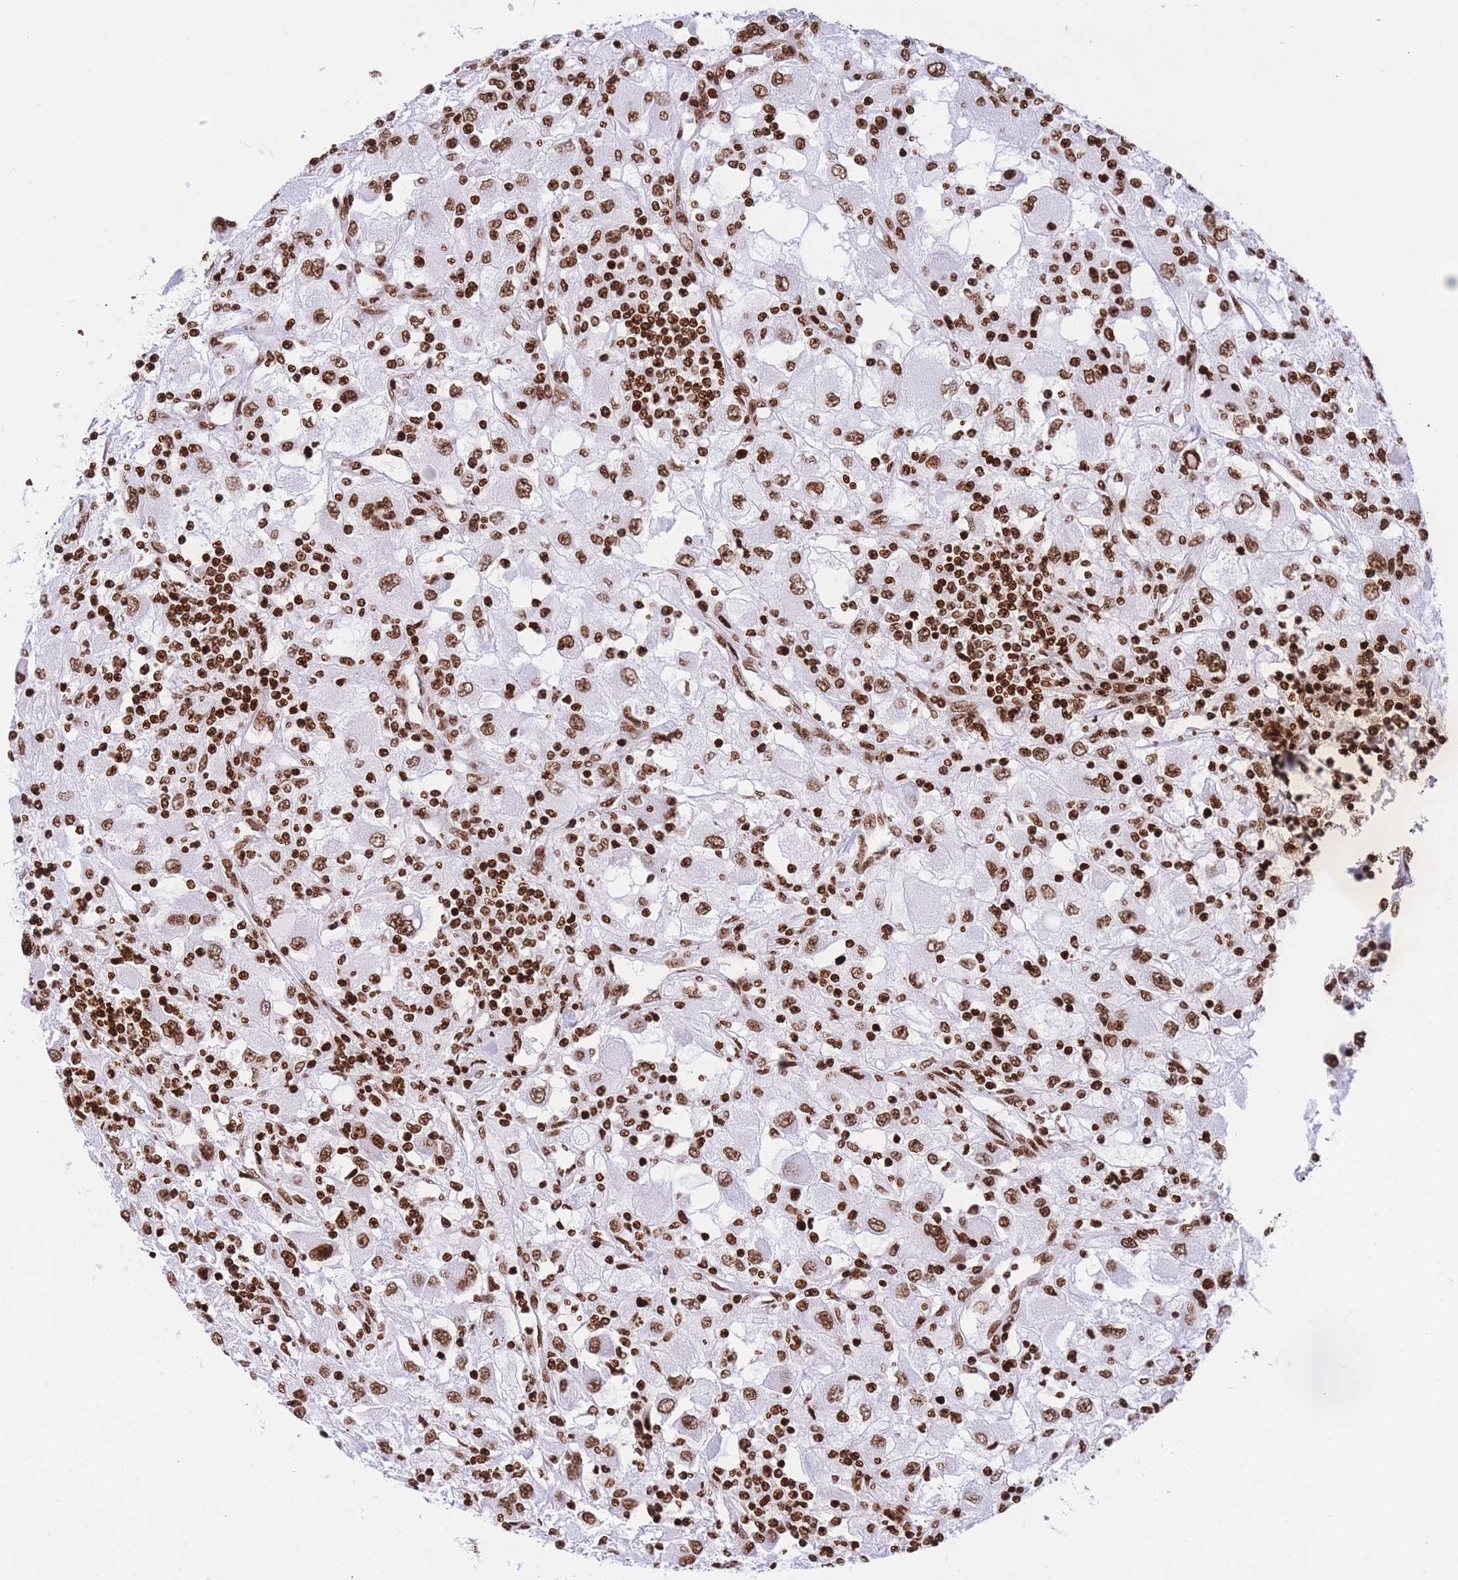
{"staining": {"intensity": "moderate", "quantity": ">75%", "location": "nuclear"}, "tissue": "renal cancer", "cell_type": "Tumor cells", "image_type": "cancer", "snomed": [{"axis": "morphology", "description": "Adenocarcinoma, NOS"}, {"axis": "topography", "description": "Kidney"}], "caption": "A high-resolution photomicrograph shows immunohistochemistry staining of adenocarcinoma (renal), which displays moderate nuclear positivity in approximately >75% of tumor cells.", "gene": "H2BC11", "patient": {"sex": "female", "age": 67}}